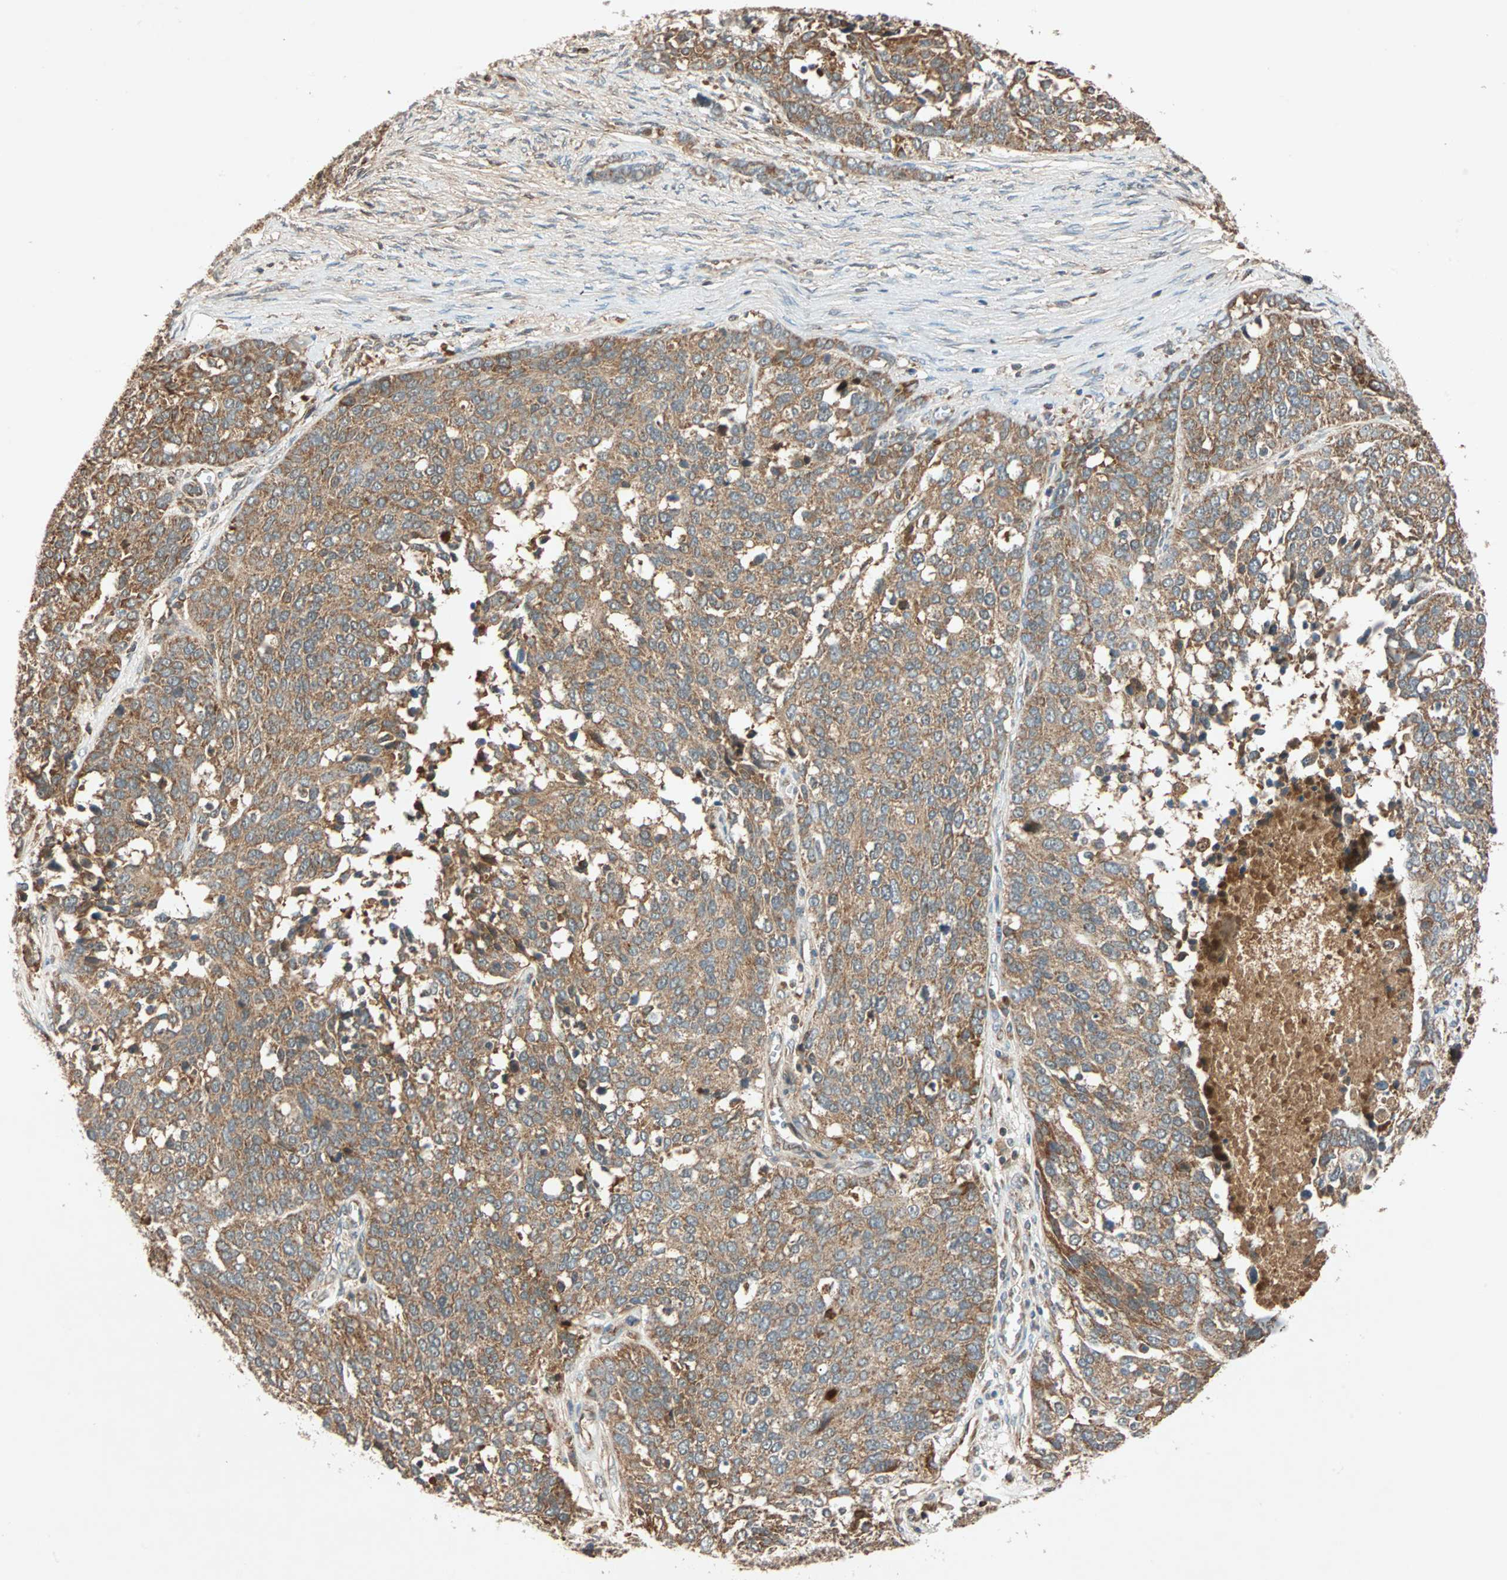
{"staining": {"intensity": "moderate", "quantity": ">75%", "location": "cytoplasmic/membranous"}, "tissue": "ovarian cancer", "cell_type": "Tumor cells", "image_type": "cancer", "snomed": [{"axis": "morphology", "description": "Cystadenocarcinoma, serous, NOS"}, {"axis": "topography", "description": "Ovary"}], "caption": "Protein expression analysis of human ovarian cancer reveals moderate cytoplasmic/membranous staining in about >75% of tumor cells.", "gene": "MAPK1", "patient": {"sex": "female", "age": 44}}